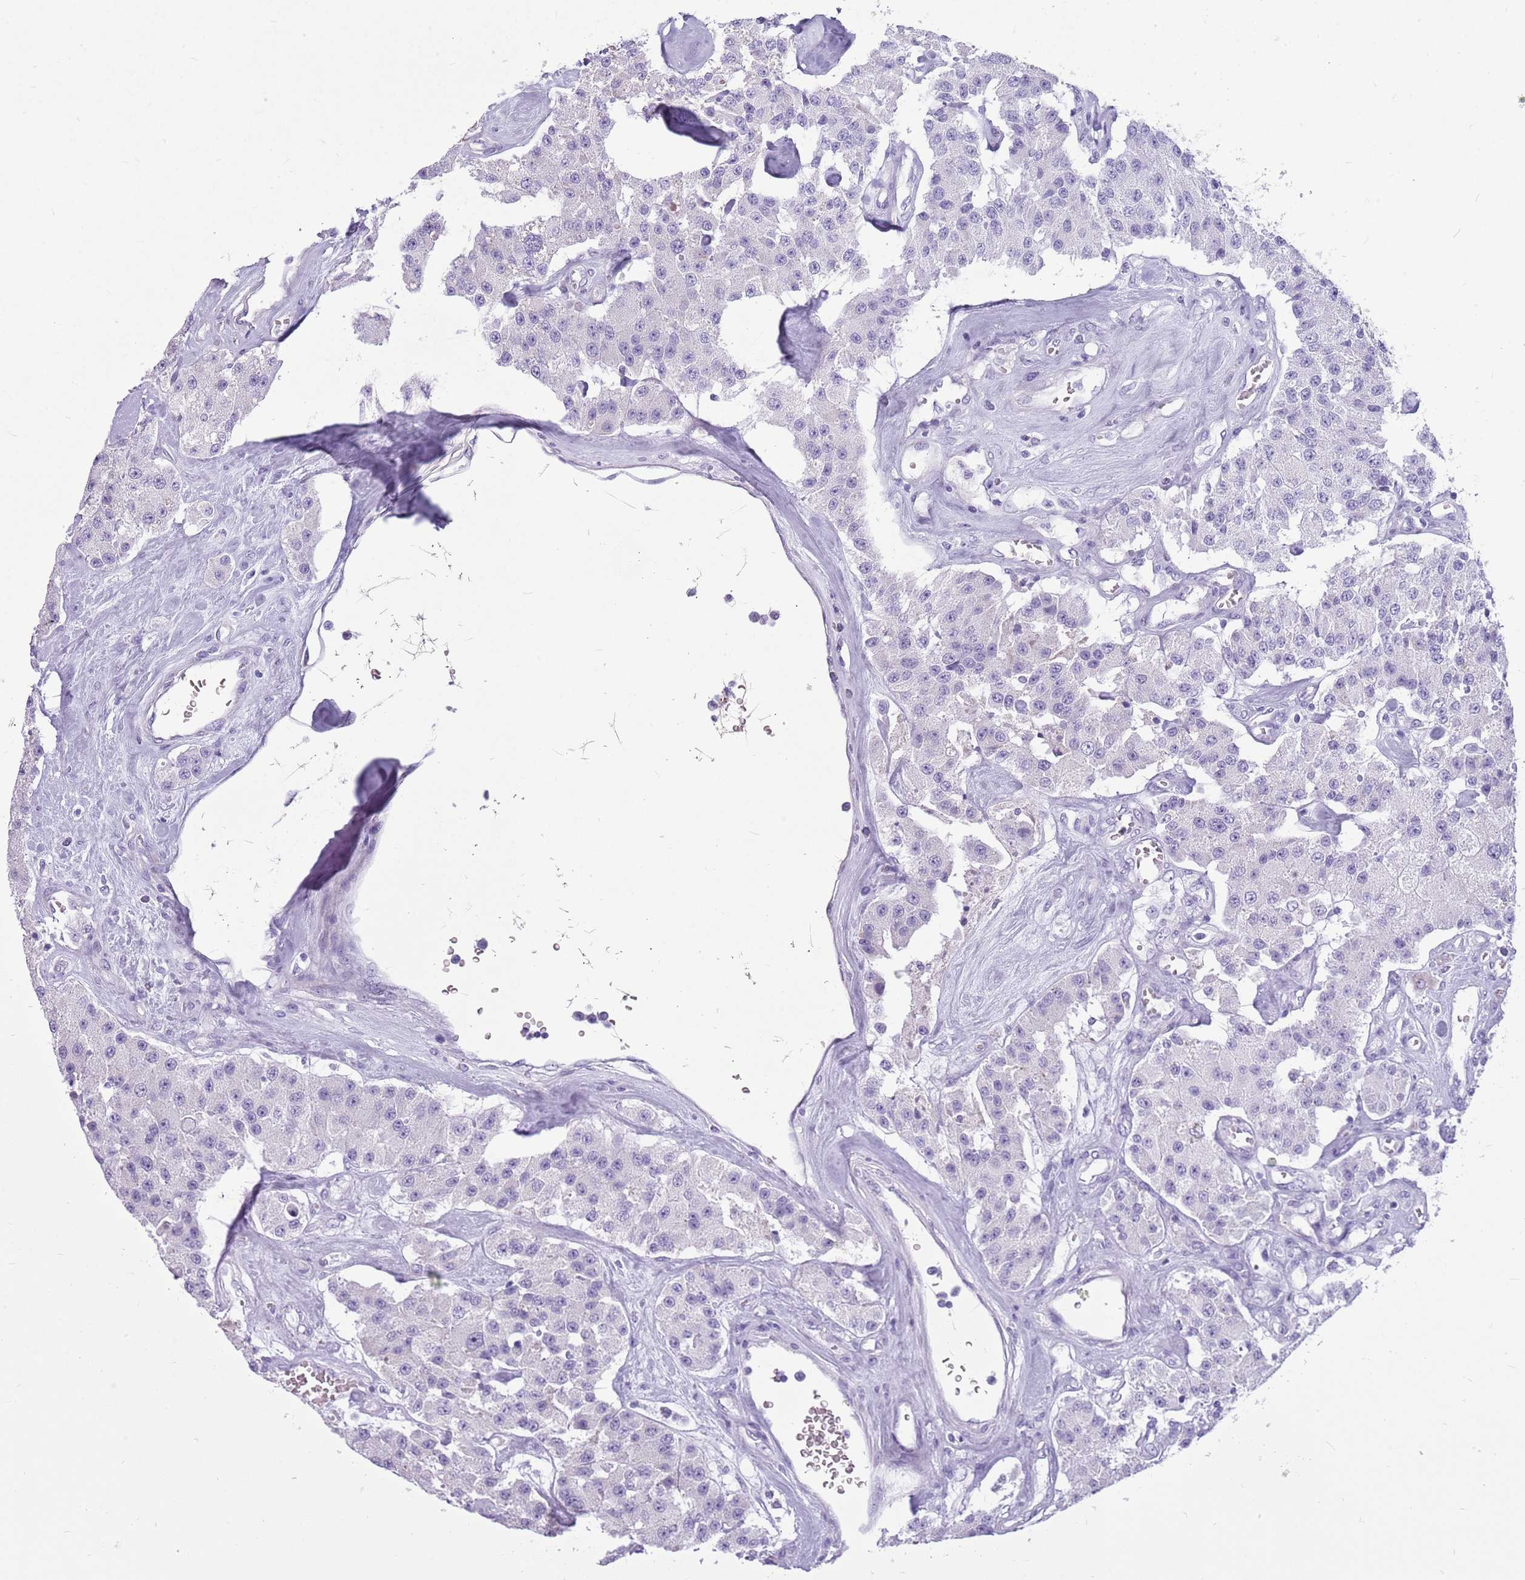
{"staining": {"intensity": "negative", "quantity": "none", "location": "none"}, "tissue": "carcinoid", "cell_type": "Tumor cells", "image_type": "cancer", "snomed": [{"axis": "morphology", "description": "Carcinoid, malignant, NOS"}, {"axis": "topography", "description": "Pancreas"}], "caption": "The immunohistochemistry micrograph has no significant expression in tumor cells of carcinoid tissue.", "gene": "ZNF425", "patient": {"sex": "male", "age": 41}}